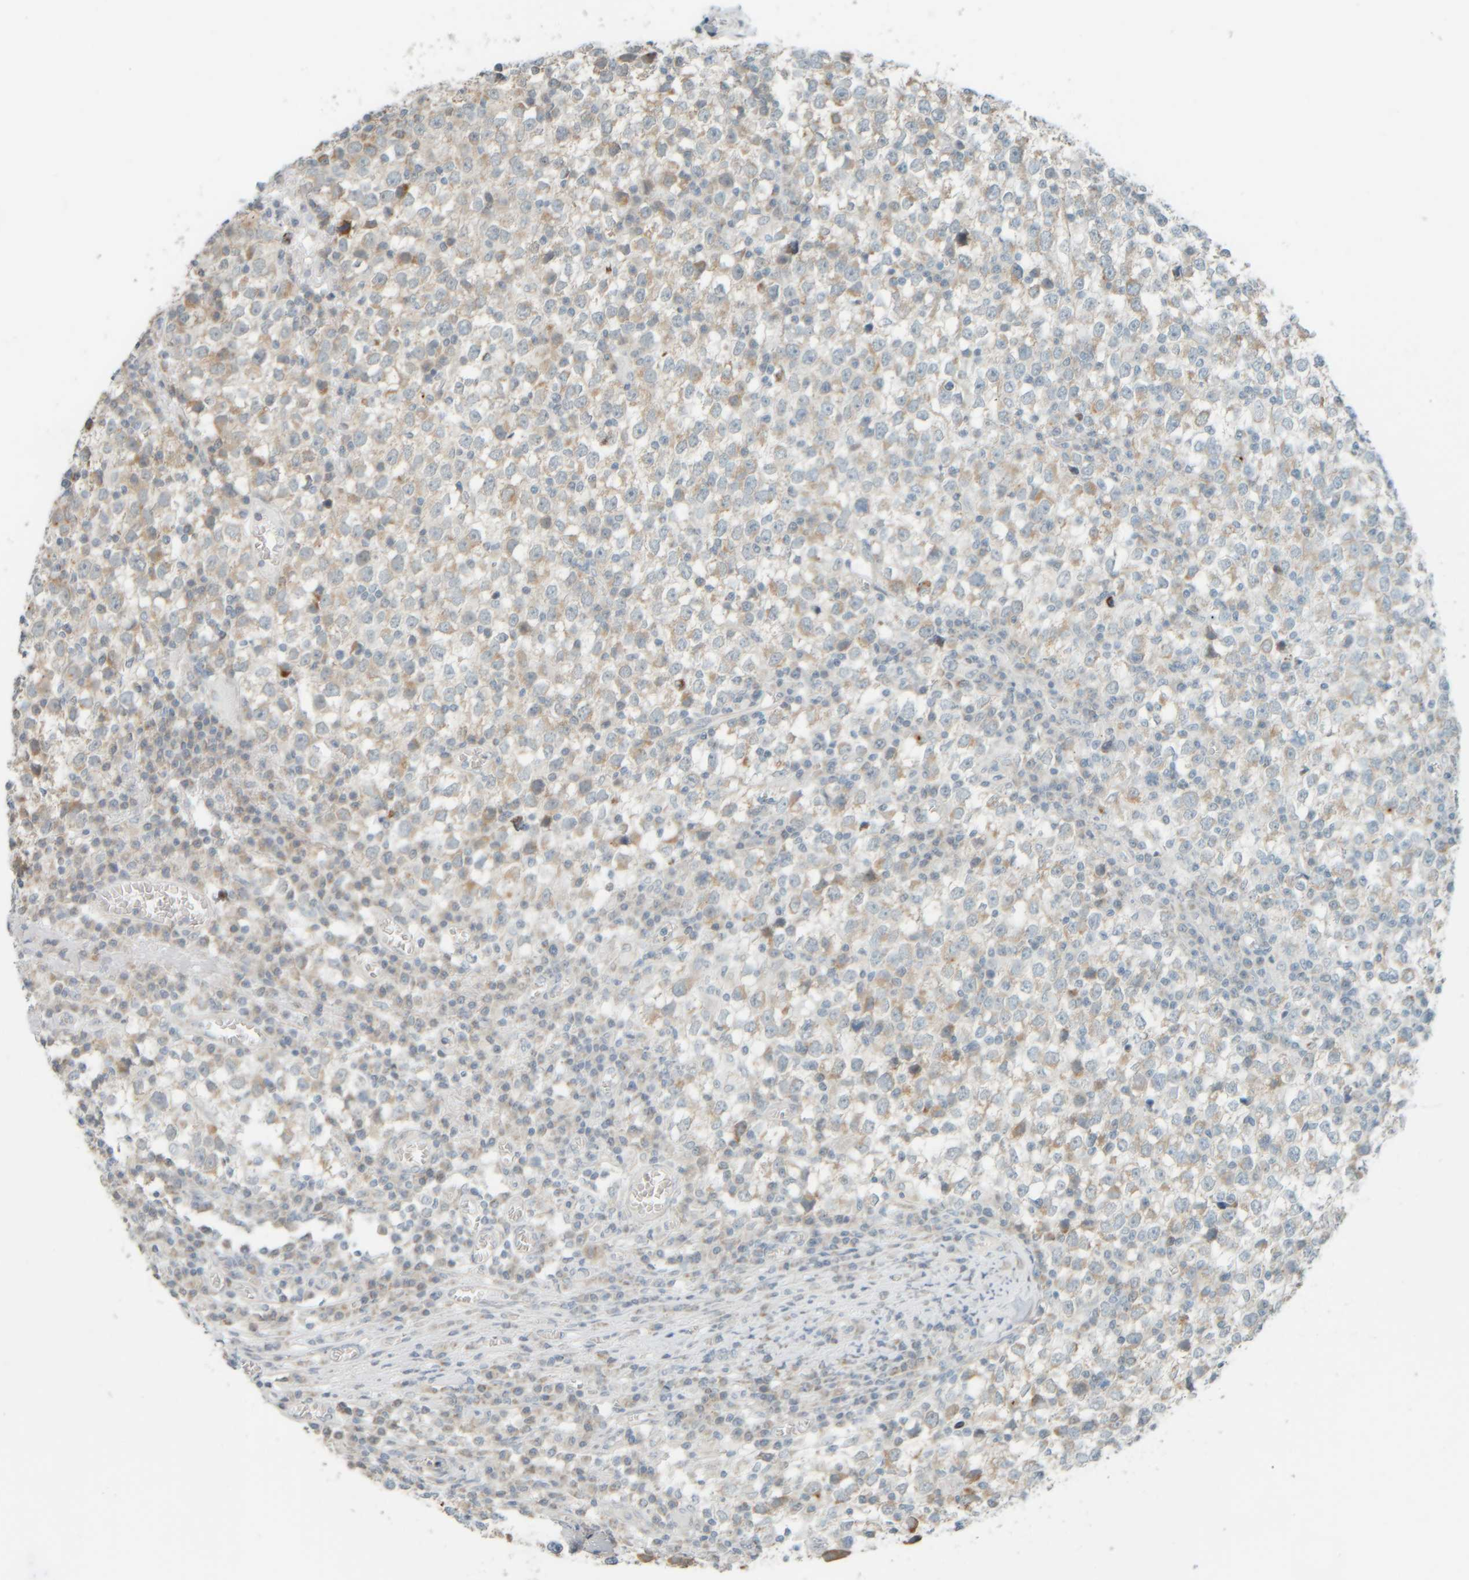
{"staining": {"intensity": "weak", "quantity": "25%-75%", "location": "cytoplasmic/membranous"}, "tissue": "testis cancer", "cell_type": "Tumor cells", "image_type": "cancer", "snomed": [{"axis": "morphology", "description": "Seminoma, NOS"}, {"axis": "topography", "description": "Testis"}], "caption": "Immunohistochemical staining of seminoma (testis) demonstrates low levels of weak cytoplasmic/membranous expression in approximately 25%-75% of tumor cells.", "gene": "PTGES3L-AARSD1", "patient": {"sex": "male", "age": 65}}